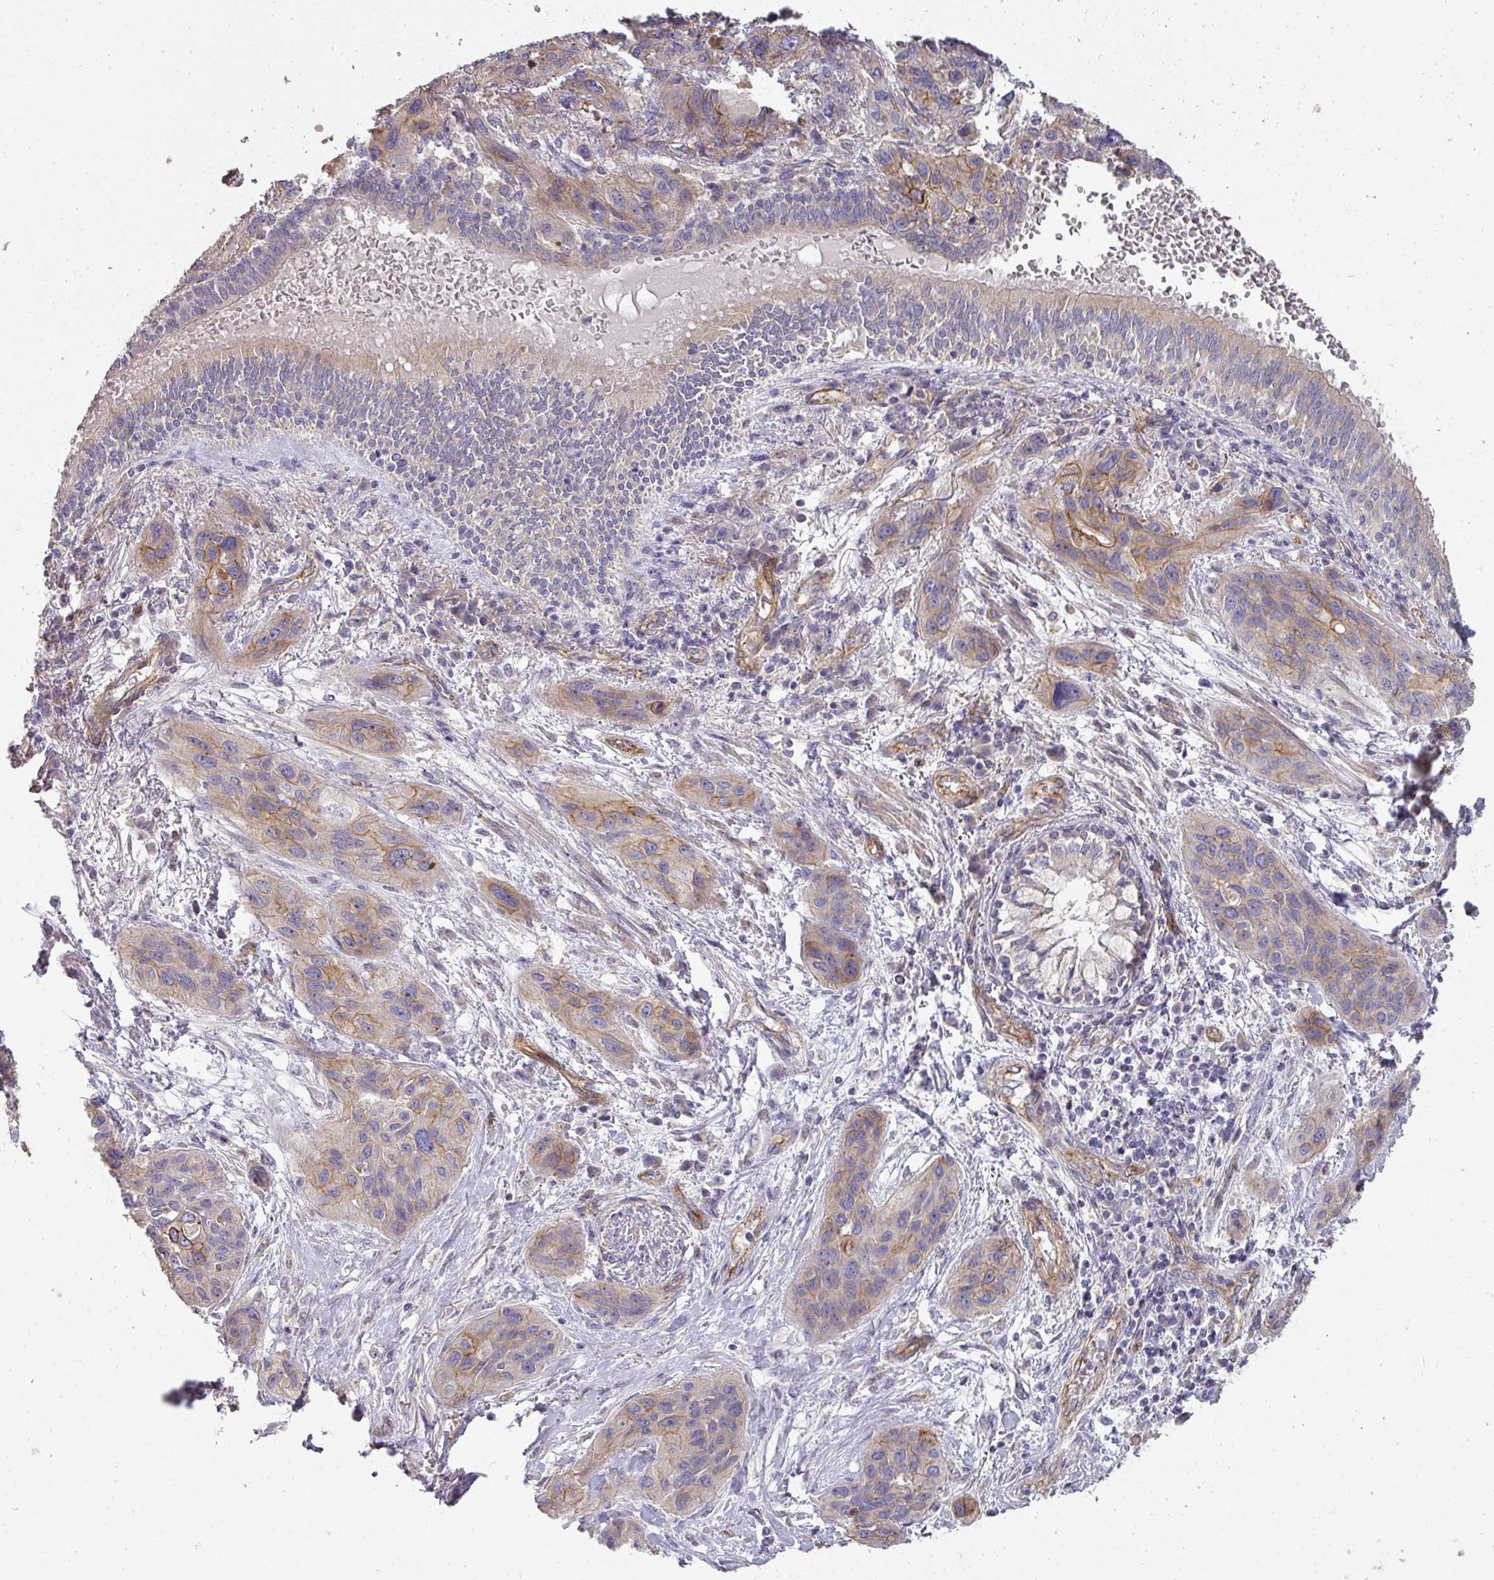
{"staining": {"intensity": "moderate", "quantity": "<25%", "location": "cytoplasmic/membranous"}, "tissue": "lung cancer", "cell_type": "Tumor cells", "image_type": "cancer", "snomed": [{"axis": "morphology", "description": "Squamous cell carcinoma, NOS"}, {"axis": "topography", "description": "Lung"}], "caption": "The micrograph exhibits a brown stain indicating the presence of a protein in the cytoplasmic/membranous of tumor cells in lung squamous cell carcinoma.", "gene": "PCDH1", "patient": {"sex": "female", "age": 70}}